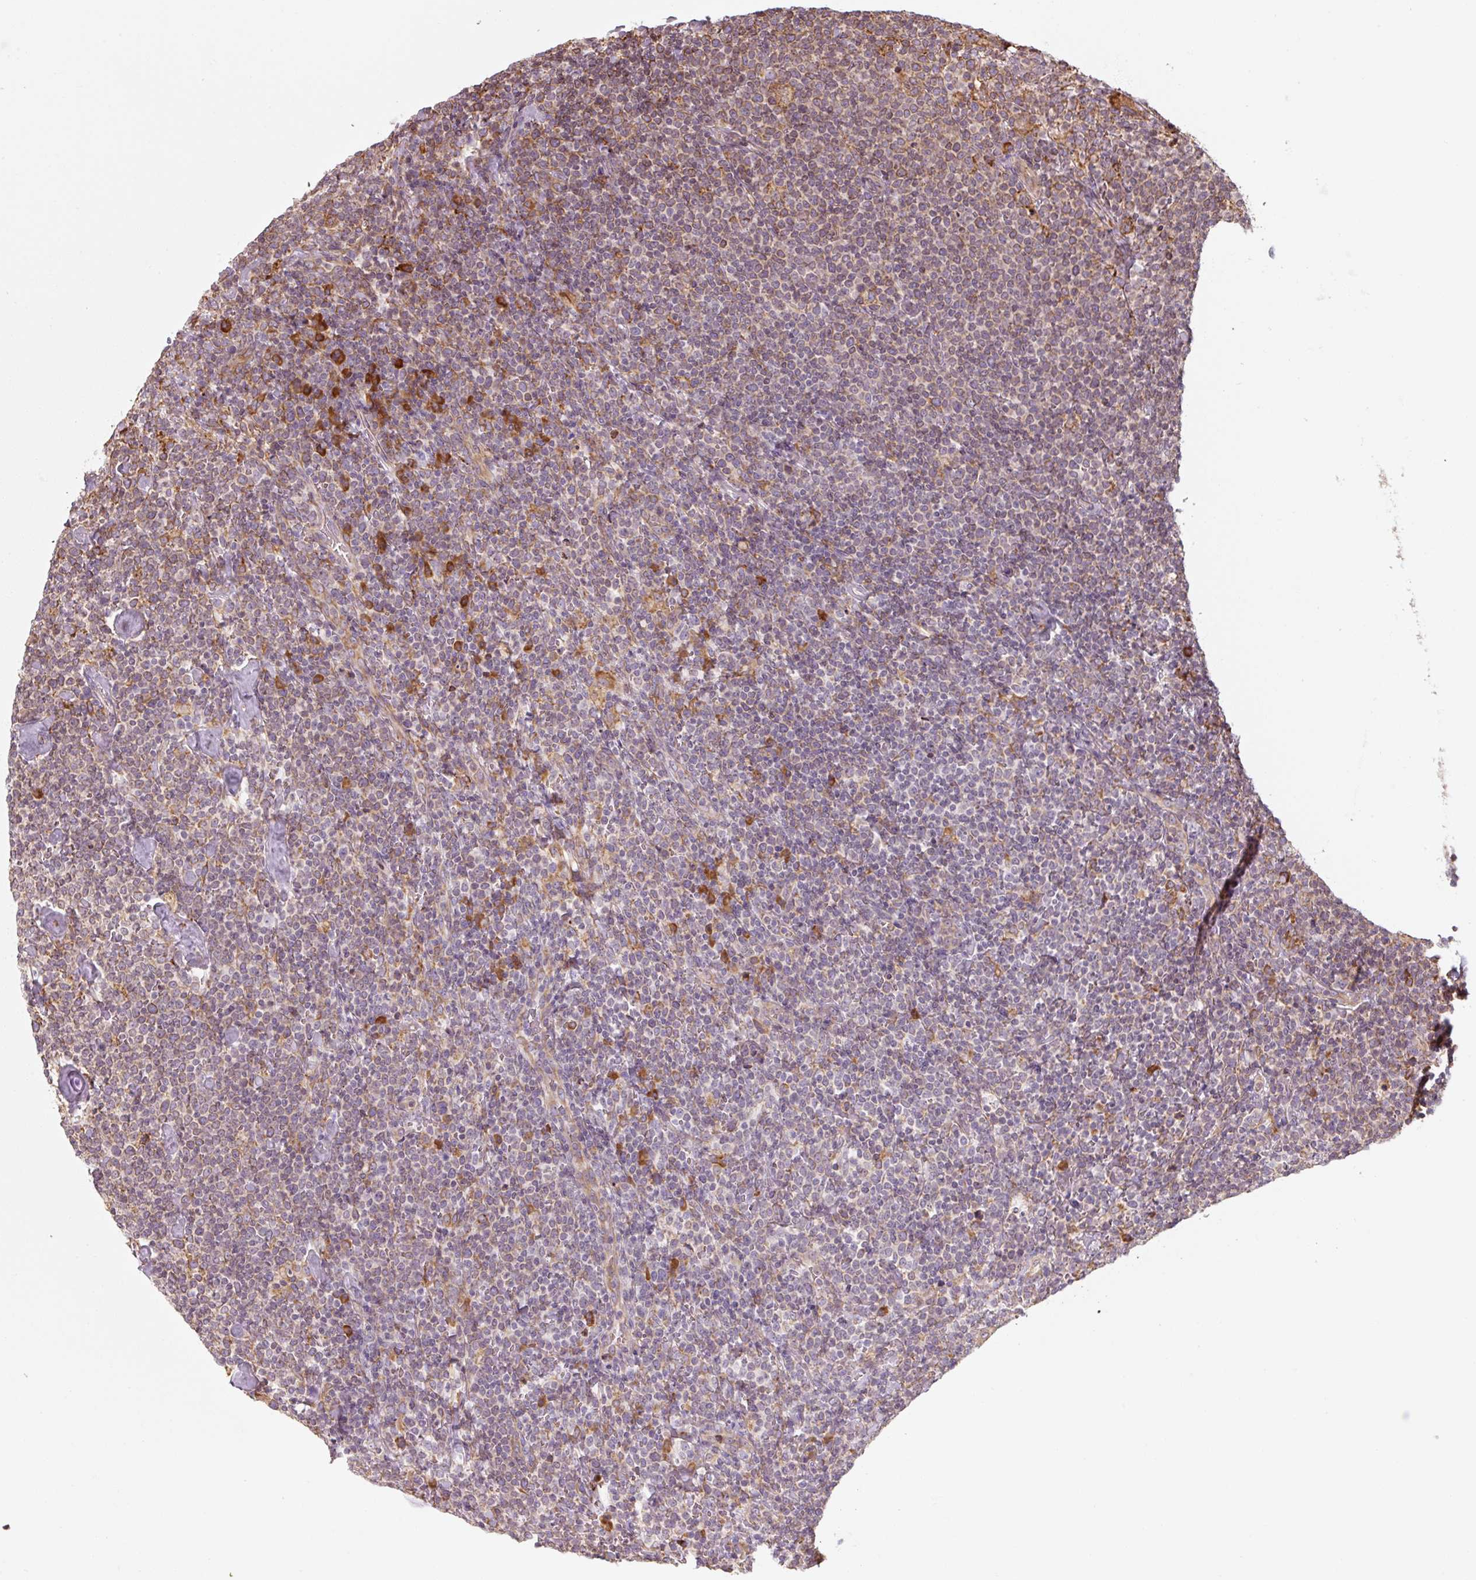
{"staining": {"intensity": "moderate", "quantity": ">75%", "location": "cytoplasmic/membranous"}, "tissue": "lymphoma", "cell_type": "Tumor cells", "image_type": "cancer", "snomed": [{"axis": "morphology", "description": "Malignant lymphoma, non-Hodgkin's type, High grade"}, {"axis": "topography", "description": "Lymph node"}], "caption": "Malignant lymphoma, non-Hodgkin's type (high-grade) stained with a brown dye reveals moderate cytoplasmic/membranous positive expression in approximately >75% of tumor cells.", "gene": "PRKCSH", "patient": {"sex": "male", "age": 61}}